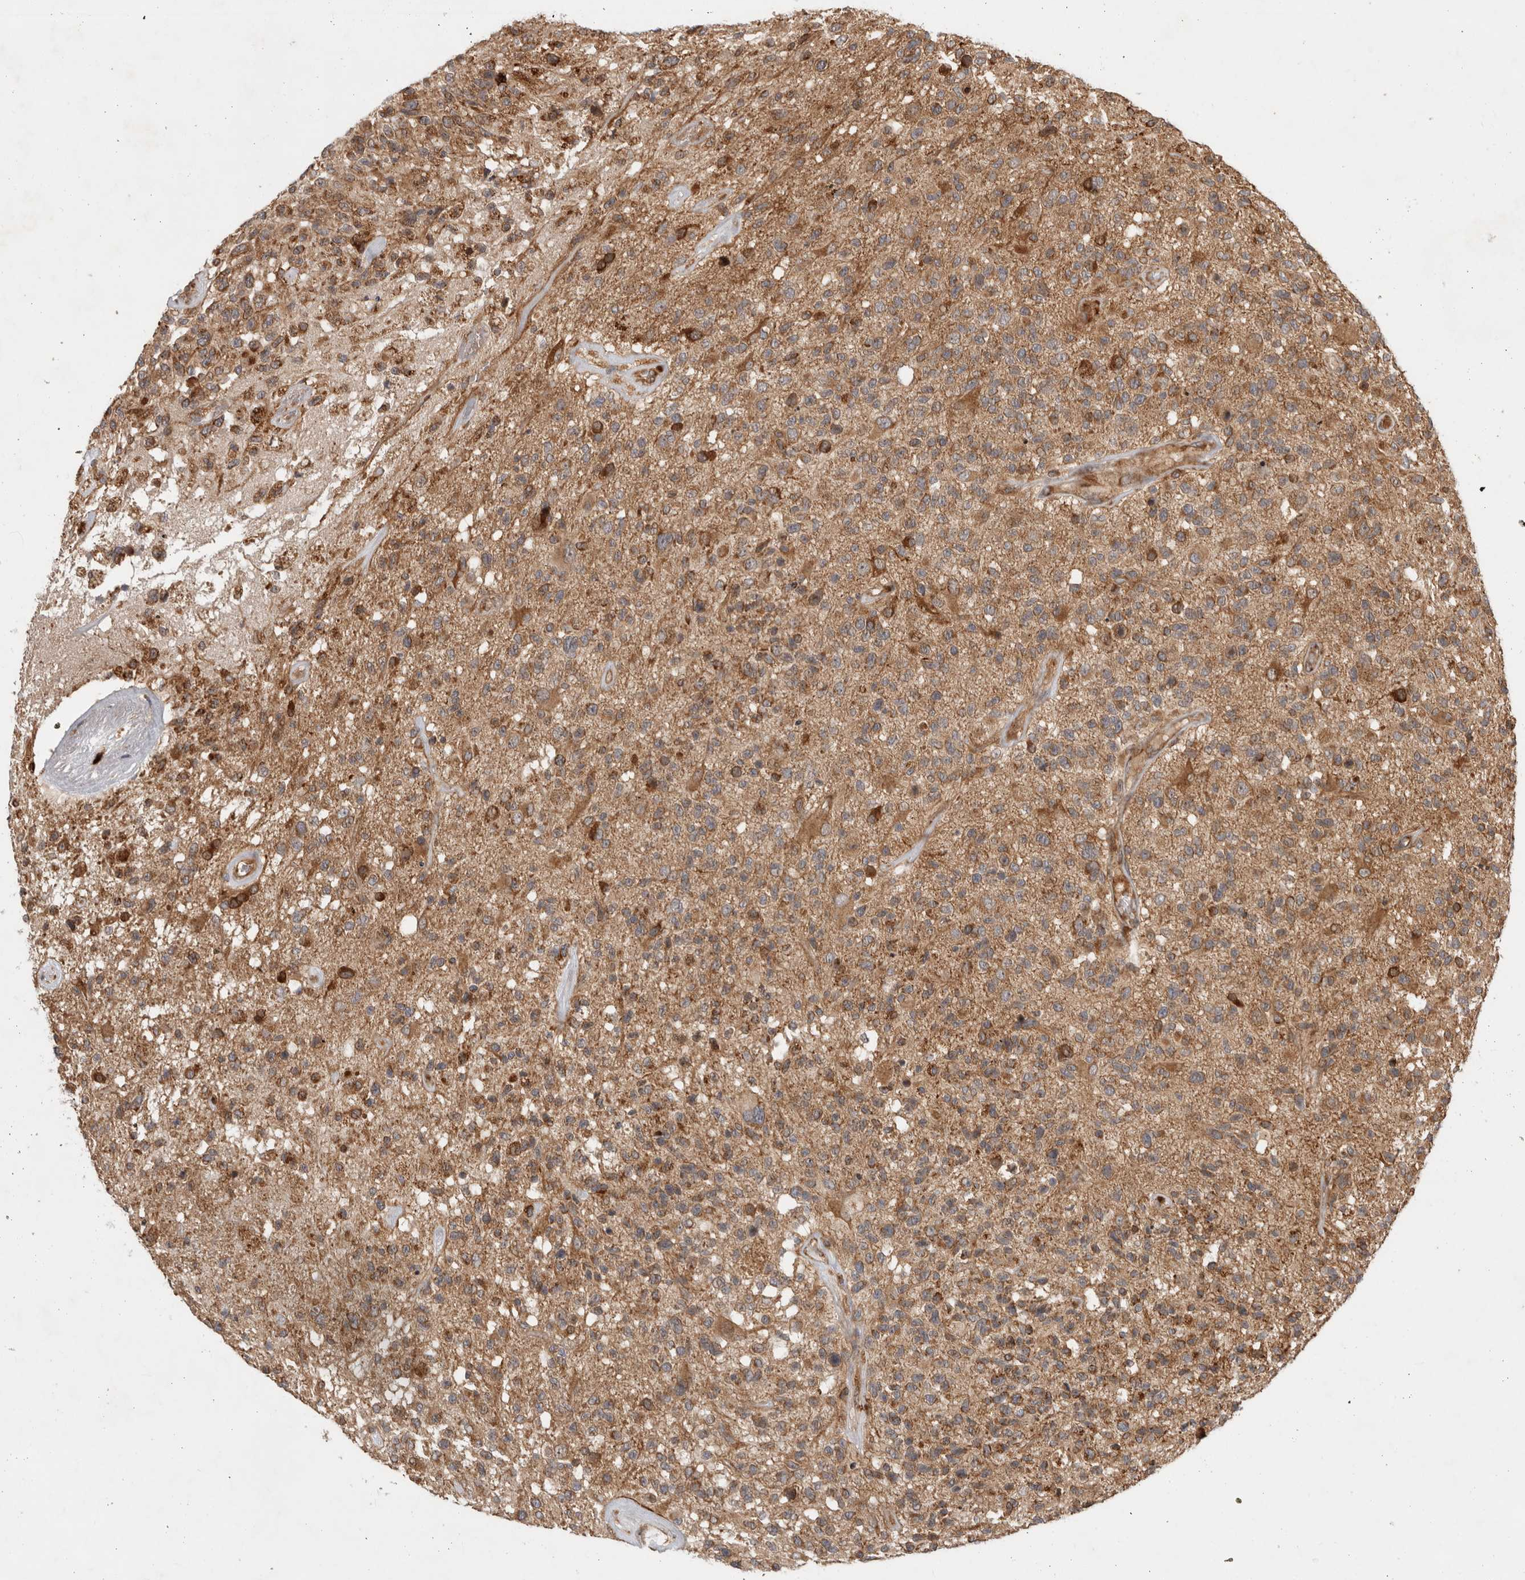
{"staining": {"intensity": "moderate", "quantity": ">75%", "location": "cytoplasmic/membranous"}, "tissue": "glioma", "cell_type": "Tumor cells", "image_type": "cancer", "snomed": [{"axis": "morphology", "description": "Glioma, malignant, High grade"}, {"axis": "morphology", "description": "Glioblastoma, NOS"}, {"axis": "topography", "description": "Brain"}], "caption": "The micrograph displays staining of glioma, revealing moderate cytoplasmic/membranous protein staining (brown color) within tumor cells. The protein of interest is stained brown, and the nuclei are stained in blue (DAB (3,3'-diaminobenzidine) IHC with brightfield microscopy, high magnification).", "gene": "TUBD1", "patient": {"sex": "male", "age": 60}}